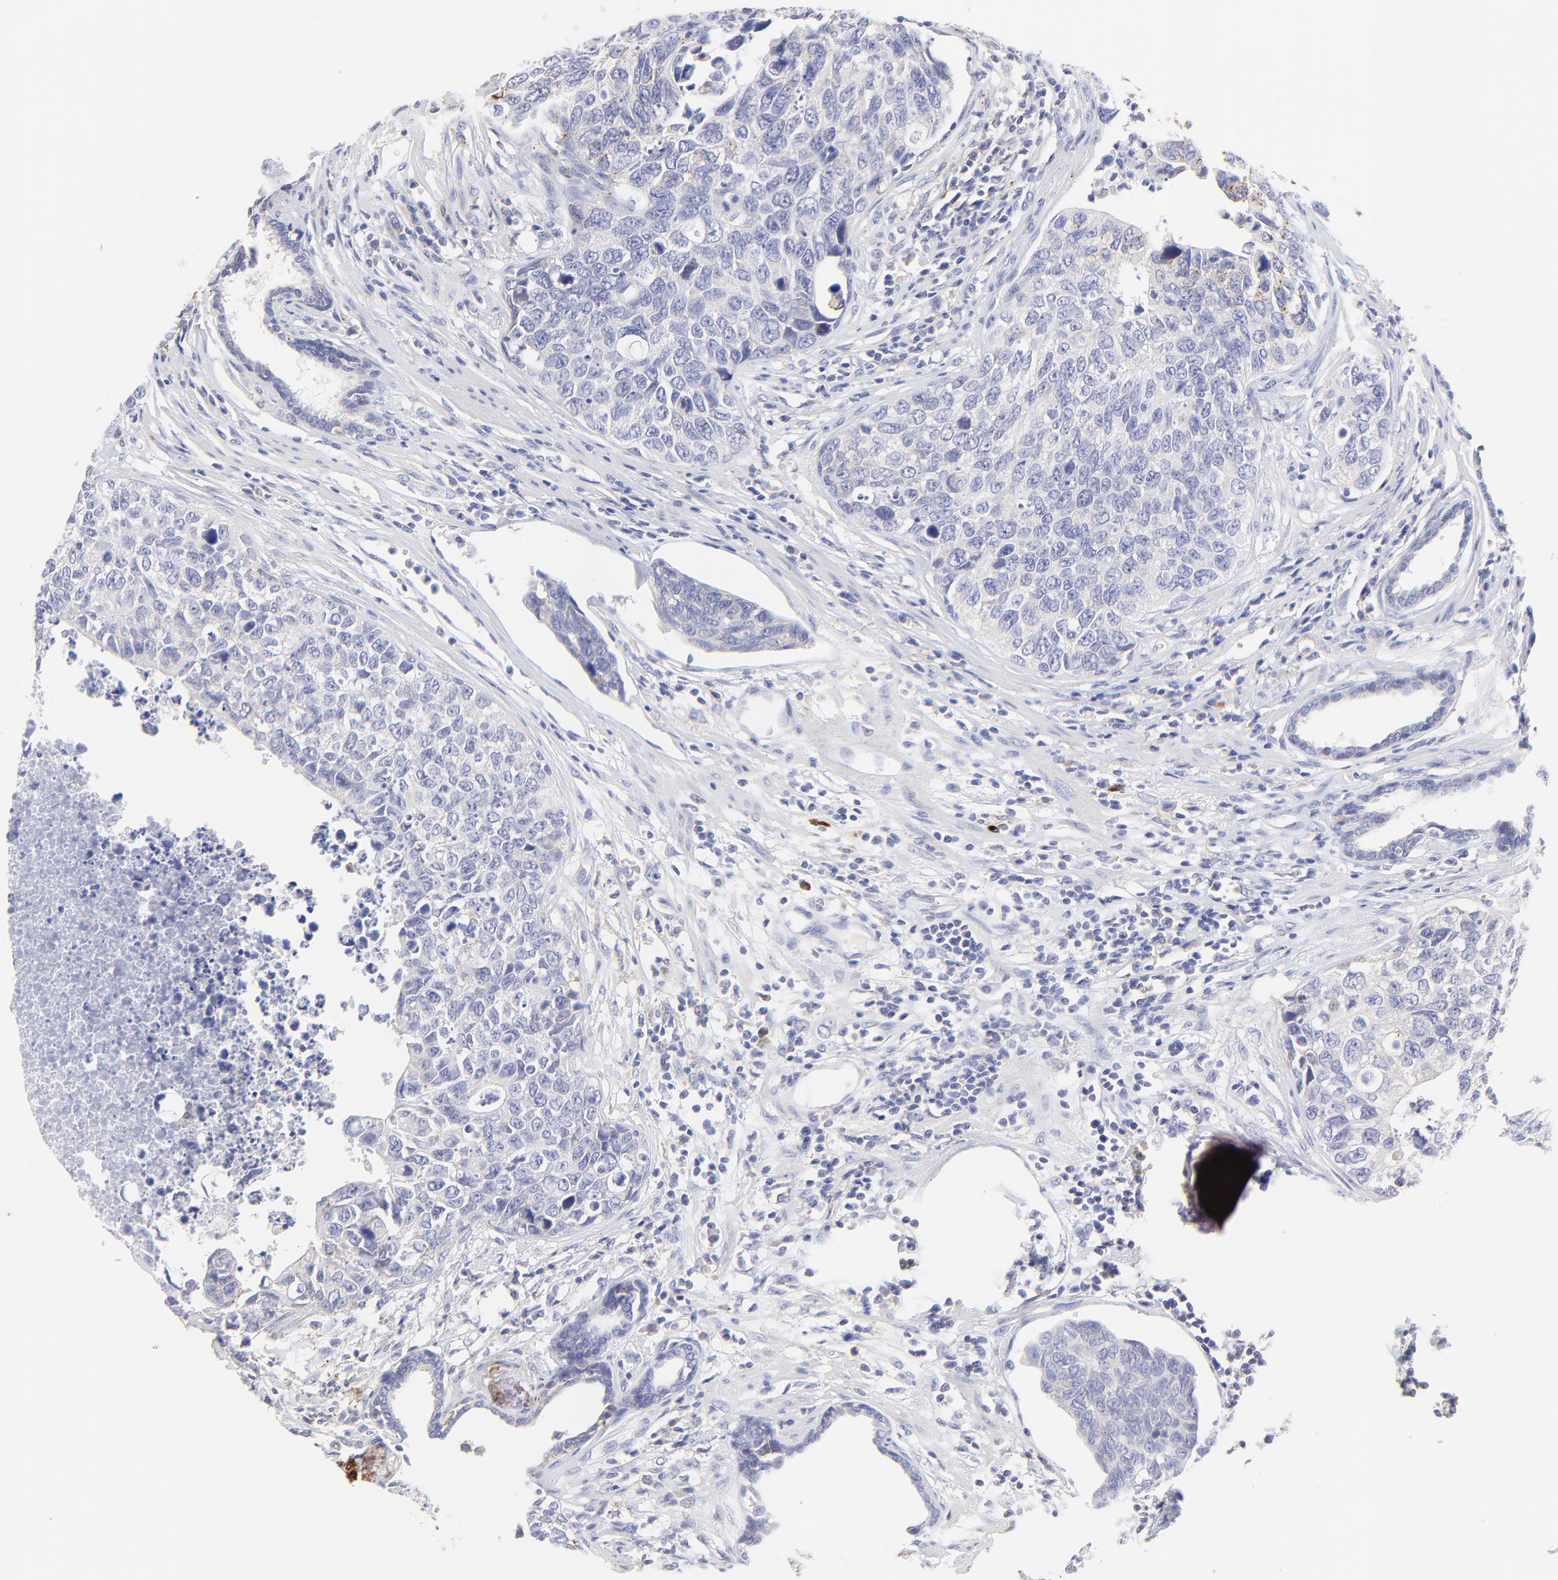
{"staining": {"intensity": "negative", "quantity": "none", "location": "none"}, "tissue": "urothelial cancer", "cell_type": "Tumor cells", "image_type": "cancer", "snomed": [{"axis": "morphology", "description": "Urothelial carcinoma, High grade"}, {"axis": "topography", "description": "Urinary bladder"}], "caption": "Tumor cells are negative for protein expression in human urothelial cancer.", "gene": "LHFPL1", "patient": {"sex": "male", "age": 81}}